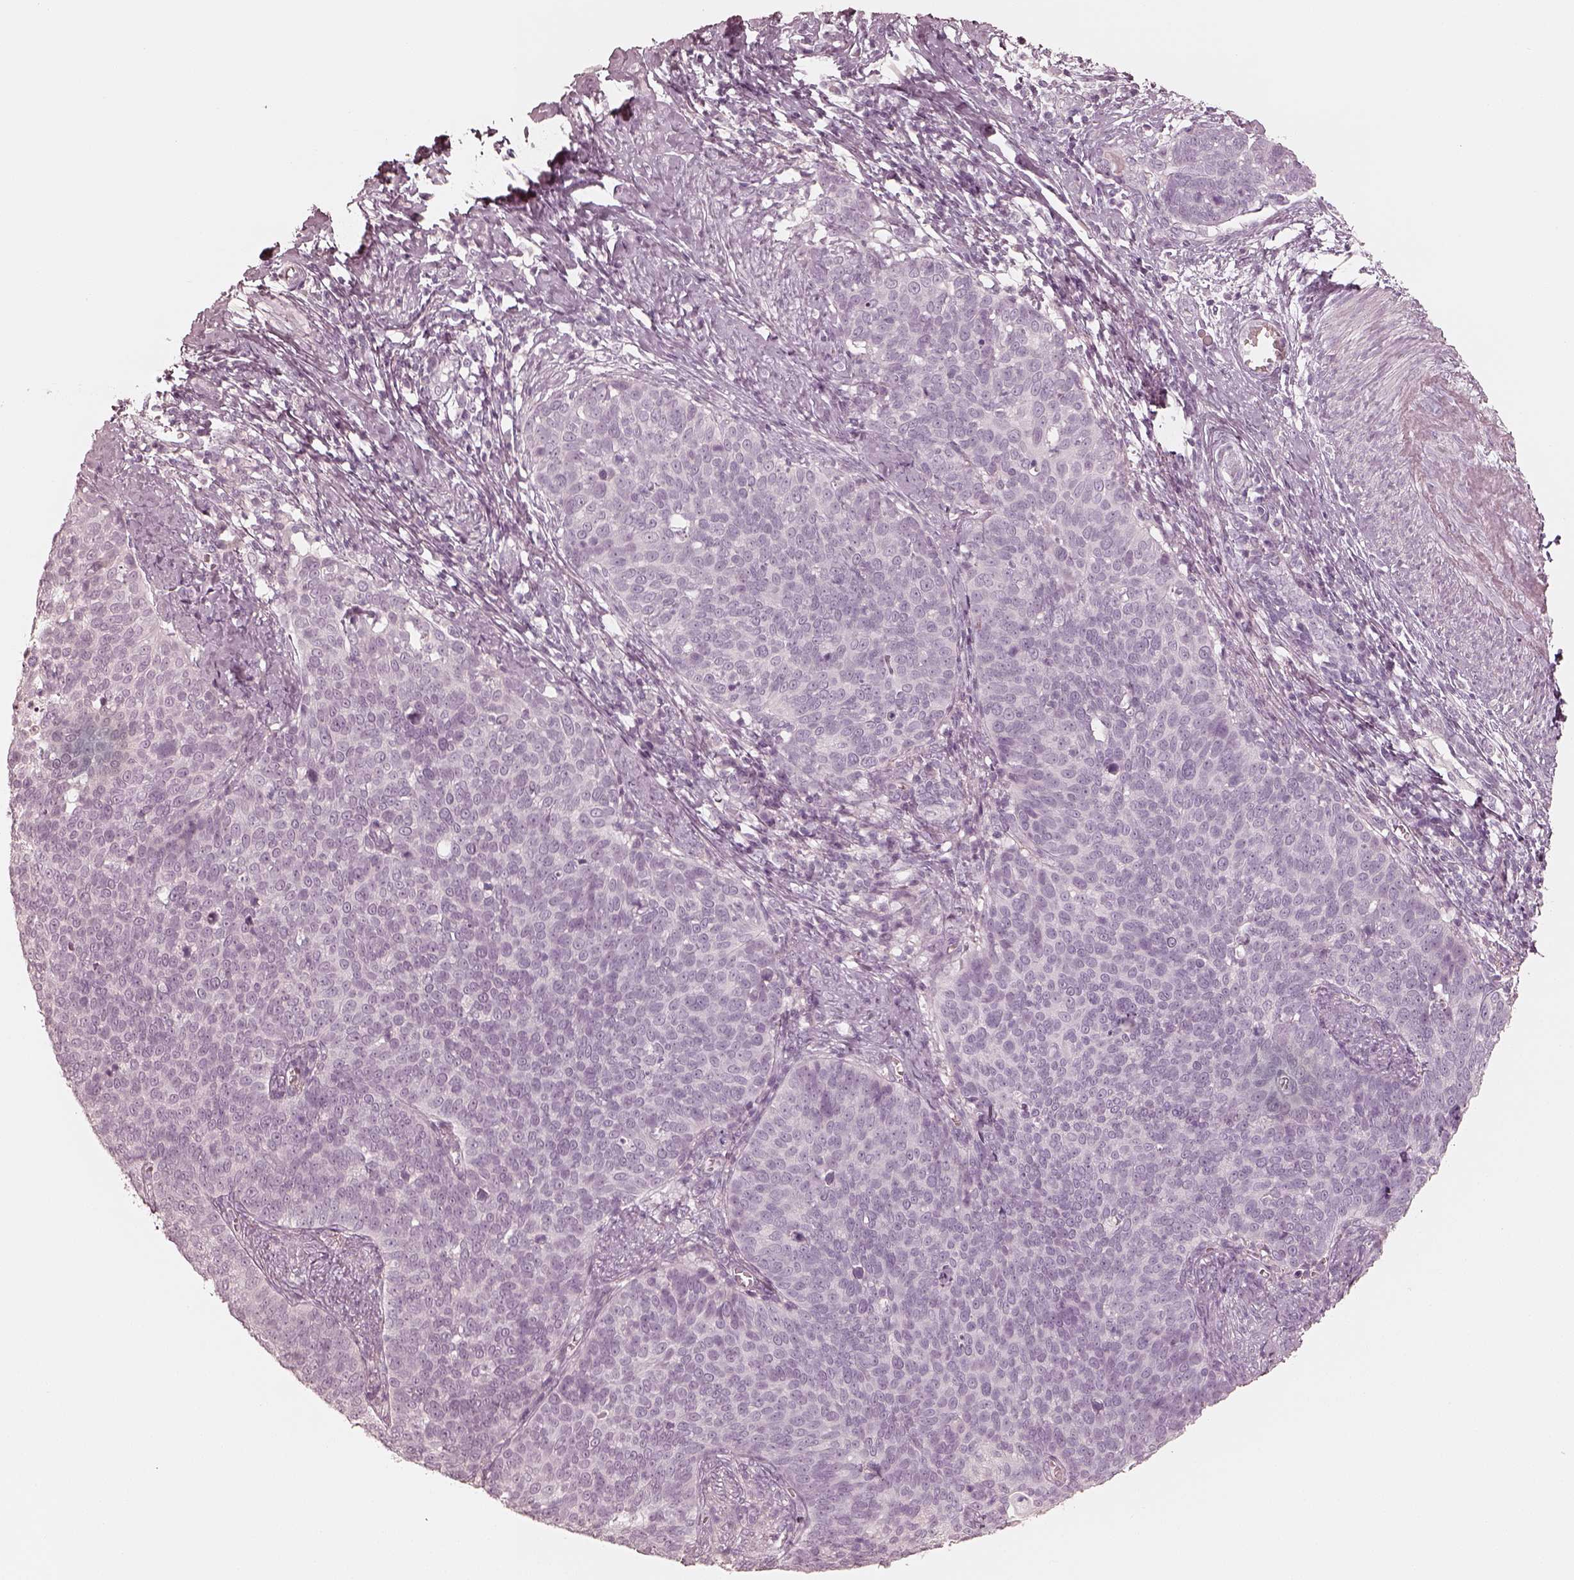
{"staining": {"intensity": "negative", "quantity": "none", "location": "none"}, "tissue": "cervical cancer", "cell_type": "Tumor cells", "image_type": "cancer", "snomed": [{"axis": "morphology", "description": "Normal tissue, NOS"}, {"axis": "morphology", "description": "Squamous cell carcinoma, NOS"}, {"axis": "topography", "description": "Cervix"}], "caption": "IHC of squamous cell carcinoma (cervical) exhibits no positivity in tumor cells.", "gene": "KRT82", "patient": {"sex": "female", "age": 39}}